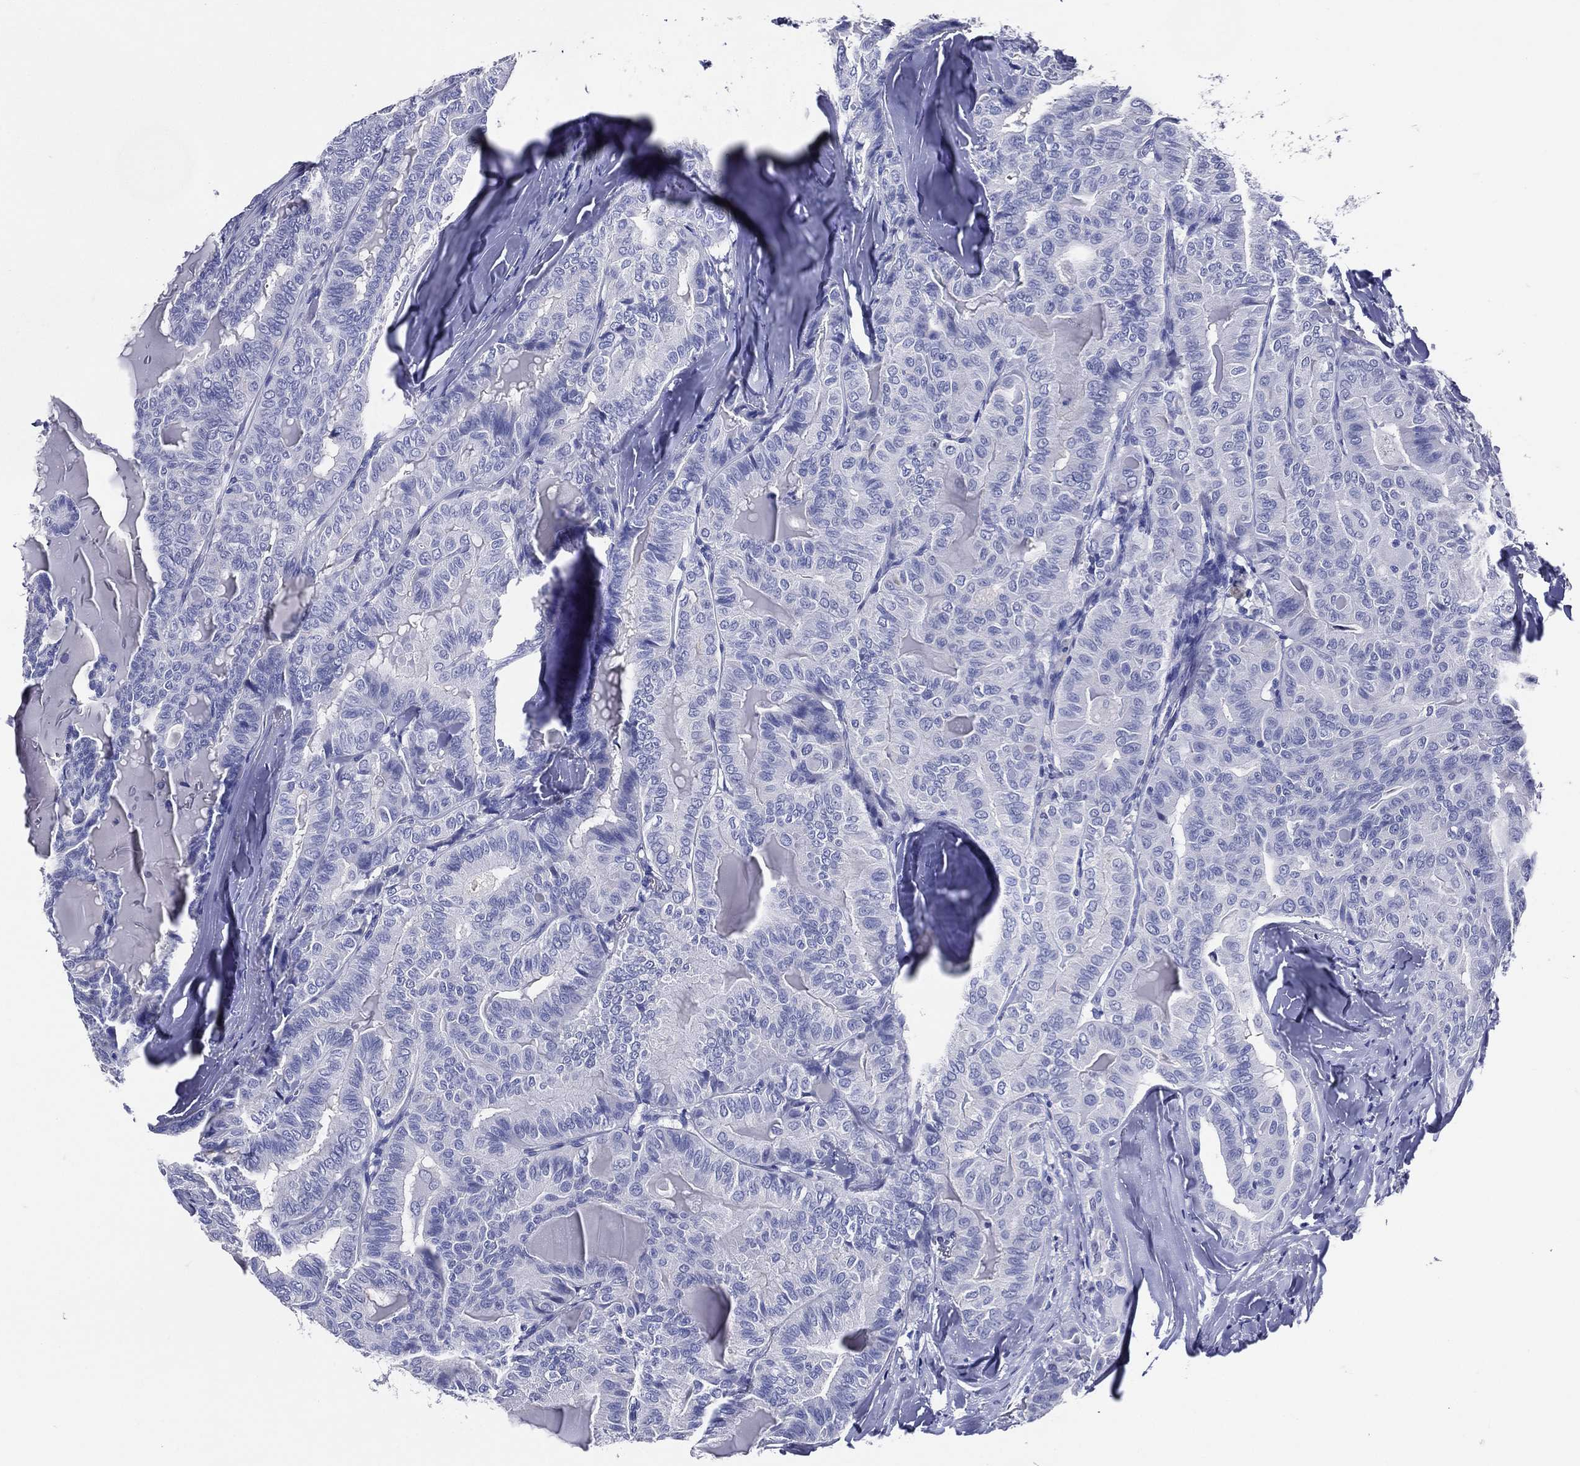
{"staining": {"intensity": "negative", "quantity": "none", "location": "none"}, "tissue": "thyroid cancer", "cell_type": "Tumor cells", "image_type": "cancer", "snomed": [{"axis": "morphology", "description": "Papillary adenocarcinoma, NOS"}, {"axis": "topography", "description": "Thyroid gland"}], "caption": "The immunohistochemistry (IHC) photomicrograph has no significant expression in tumor cells of thyroid cancer (papillary adenocarcinoma) tissue. Nuclei are stained in blue.", "gene": "ACE2", "patient": {"sex": "female", "age": 68}}